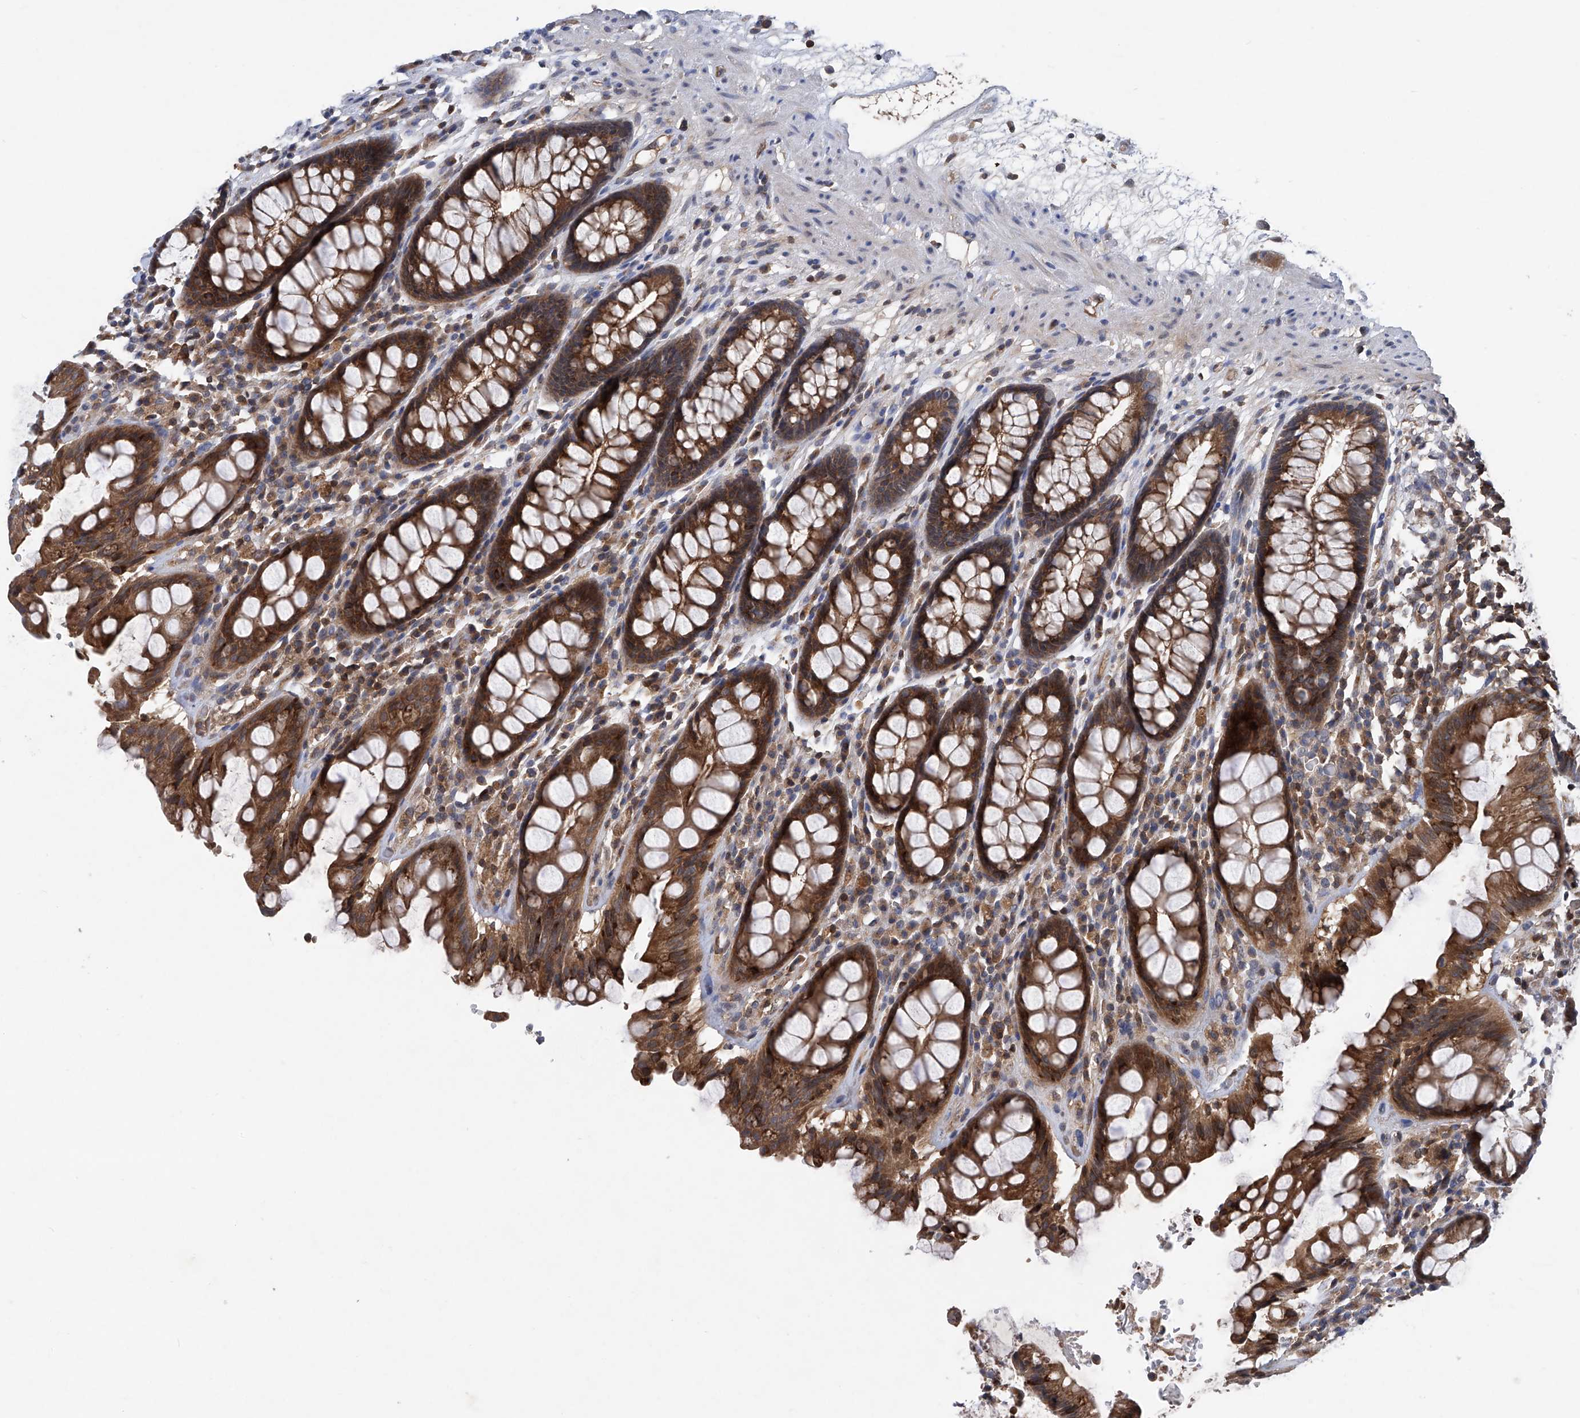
{"staining": {"intensity": "strong", "quantity": ">75%", "location": "cytoplasmic/membranous"}, "tissue": "rectum", "cell_type": "Glandular cells", "image_type": "normal", "snomed": [{"axis": "morphology", "description": "Normal tissue, NOS"}, {"axis": "topography", "description": "Rectum"}], "caption": "Immunohistochemistry (IHC) of unremarkable human rectum shows high levels of strong cytoplasmic/membranous expression in approximately >75% of glandular cells.", "gene": "TRIM38", "patient": {"sex": "male", "age": 64}}